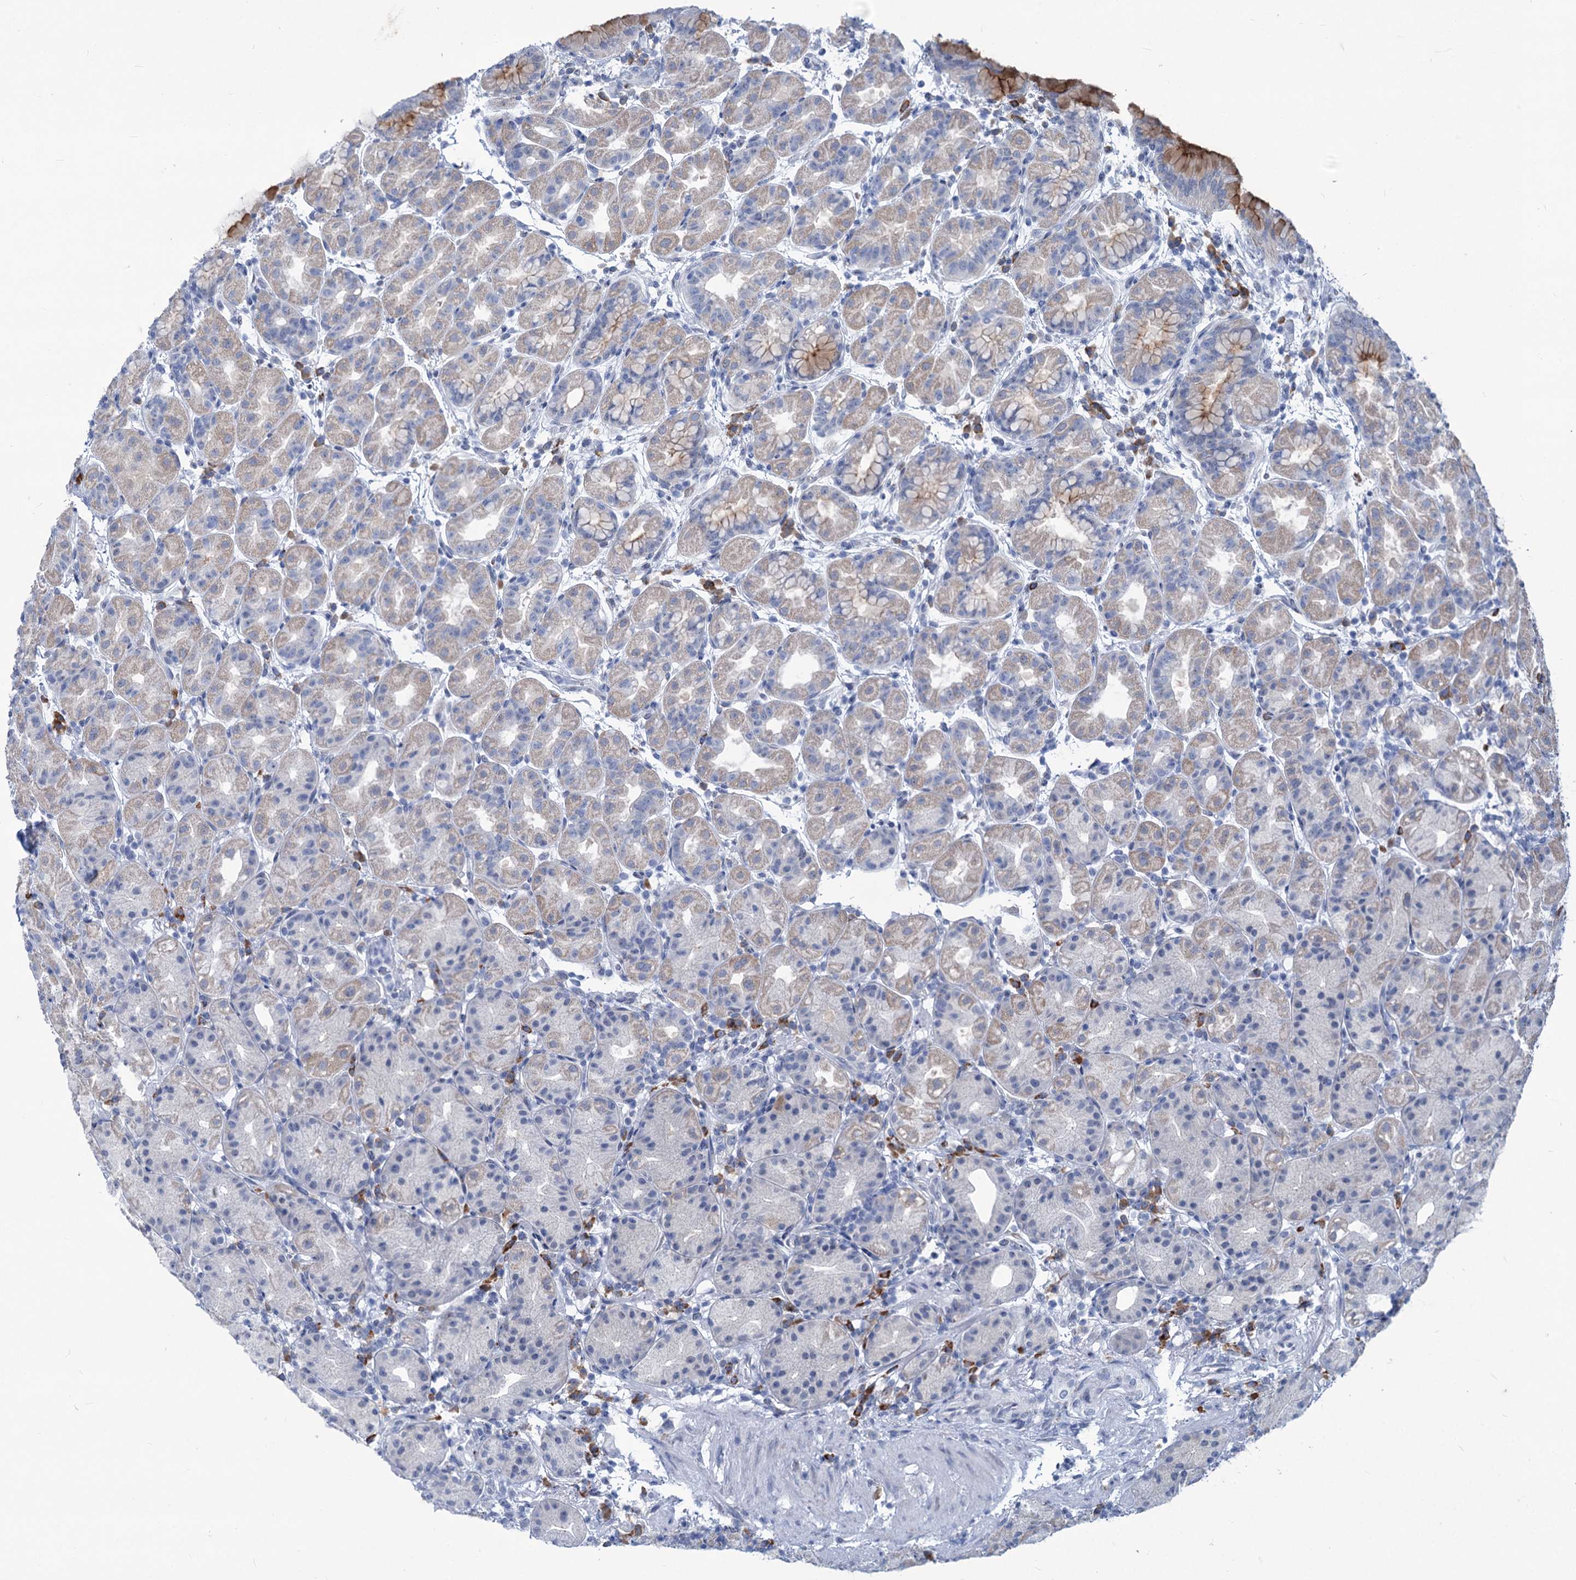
{"staining": {"intensity": "moderate", "quantity": "25%-75%", "location": "cytoplasmic/membranous"}, "tissue": "stomach", "cell_type": "Glandular cells", "image_type": "normal", "snomed": [{"axis": "morphology", "description": "Normal tissue, NOS"}, {"axis": "topography", "description": "Stomach"}], "caption": "Protein expression analysis of benign stomach displays moderate cytoplasmic/membranous expression in approximately 25%-75% of glandular cells. The staining was performed using DAB, with brown indicating positive protein expression. Nuclei are stained blue with hematoxylin.", "gene": "NEU3", "patient": {"sex": "female", "age": 79}}